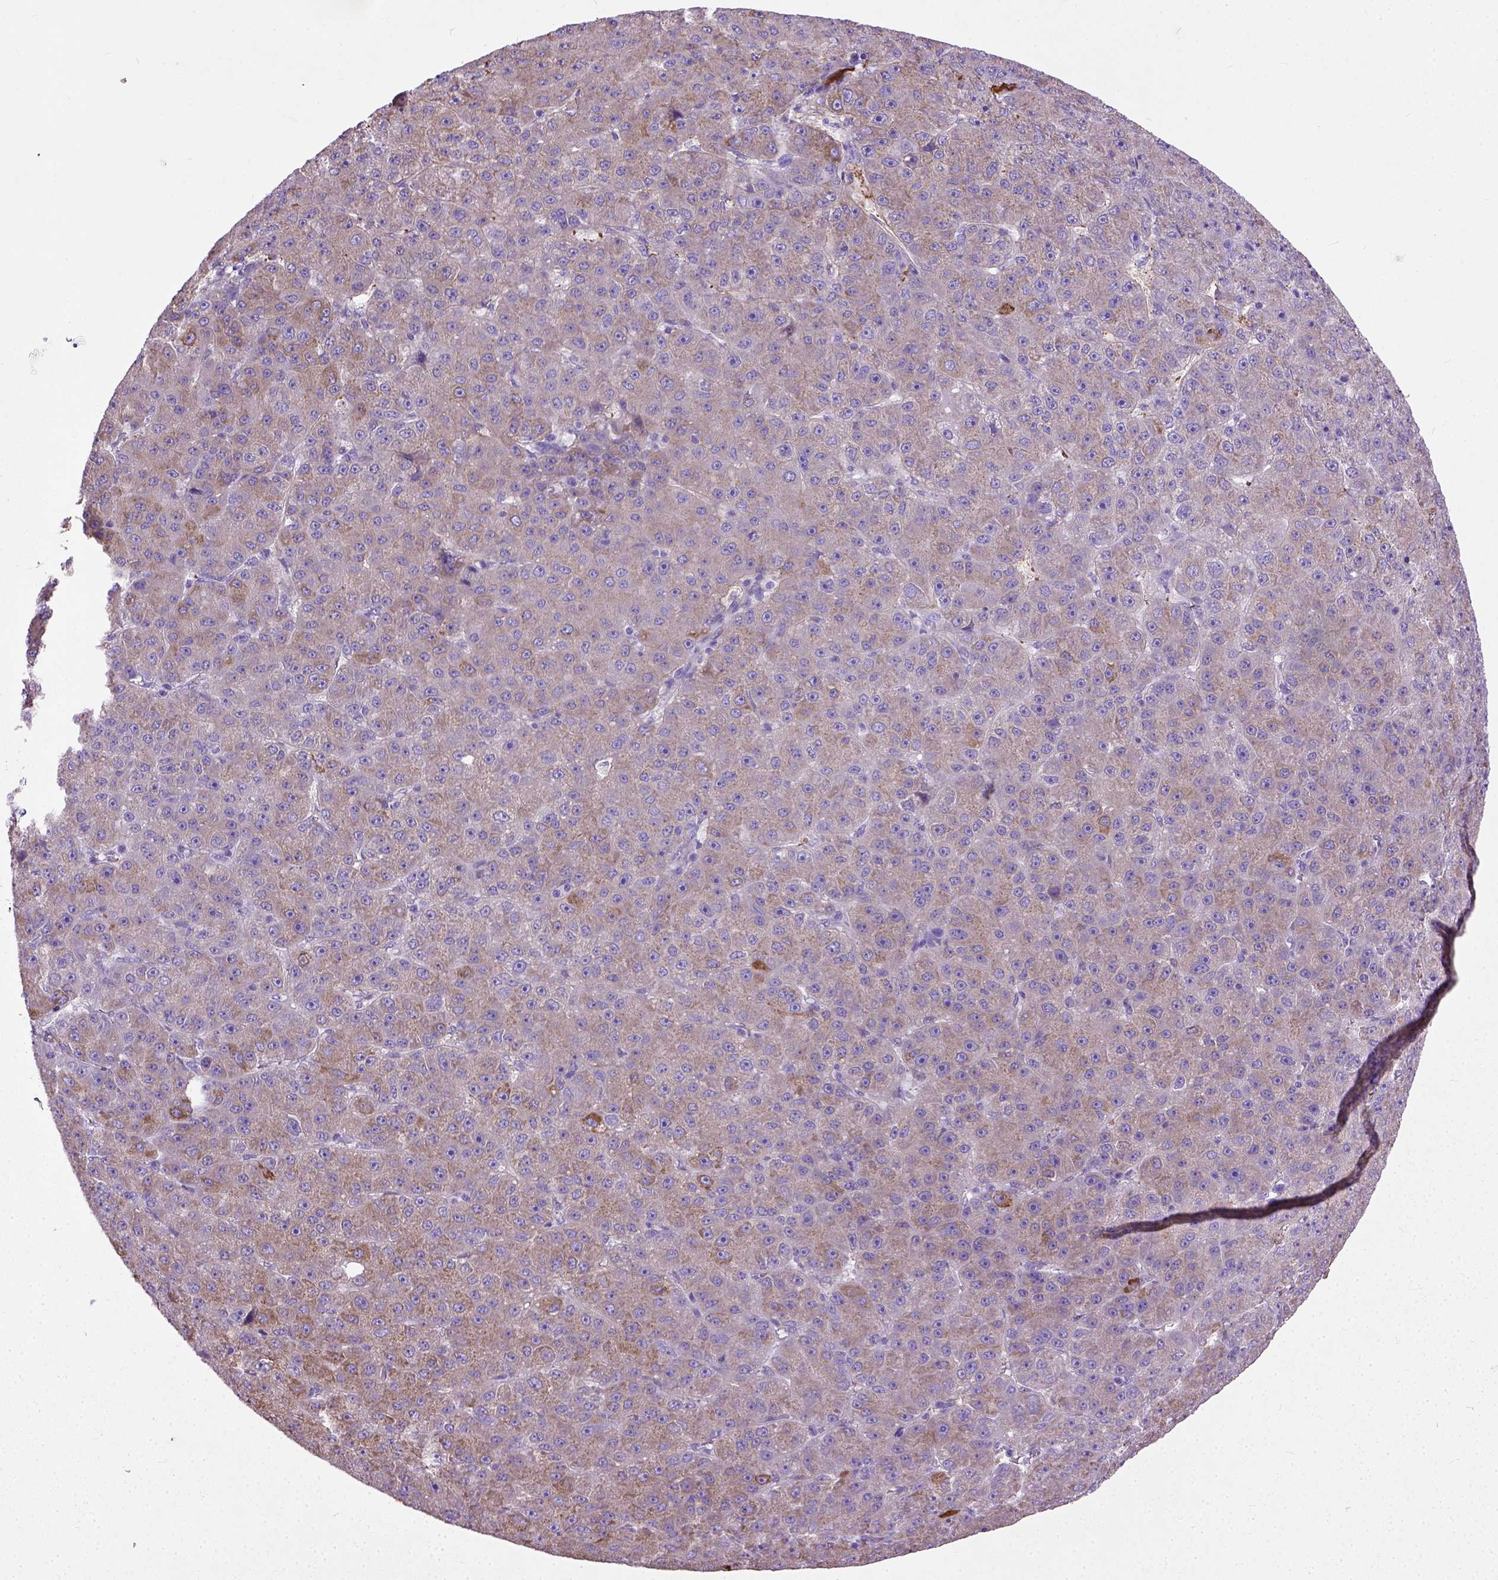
{"staining": {"intensity": "weak", "quantity": ">75%", "location": "cytoplasmic/membranous"}, "tissue": "liver cancer", "cell_type": "Tumor cells", "image_type": "cancer", "snomed": [{"axis": "morphology", "description": "Carcinoma, Hepatocellular, NOS"}, {"axis": "topography", "description": "Liver"}], "caption": "Protein staining by immunohistochemistry demonstrates weak cytoplasmic/membranous positivity in approximately >75% of tumor cells in liver hepatocellular carcinoma. The staining was performed using DAB (3,3'-diaminobenzidine), with brown indicating positive protein expression. Nuclei are stained blue with hematoxylin.", "gene": "ADAMTS8", "patient": {"sex": "male", "age": 67}}